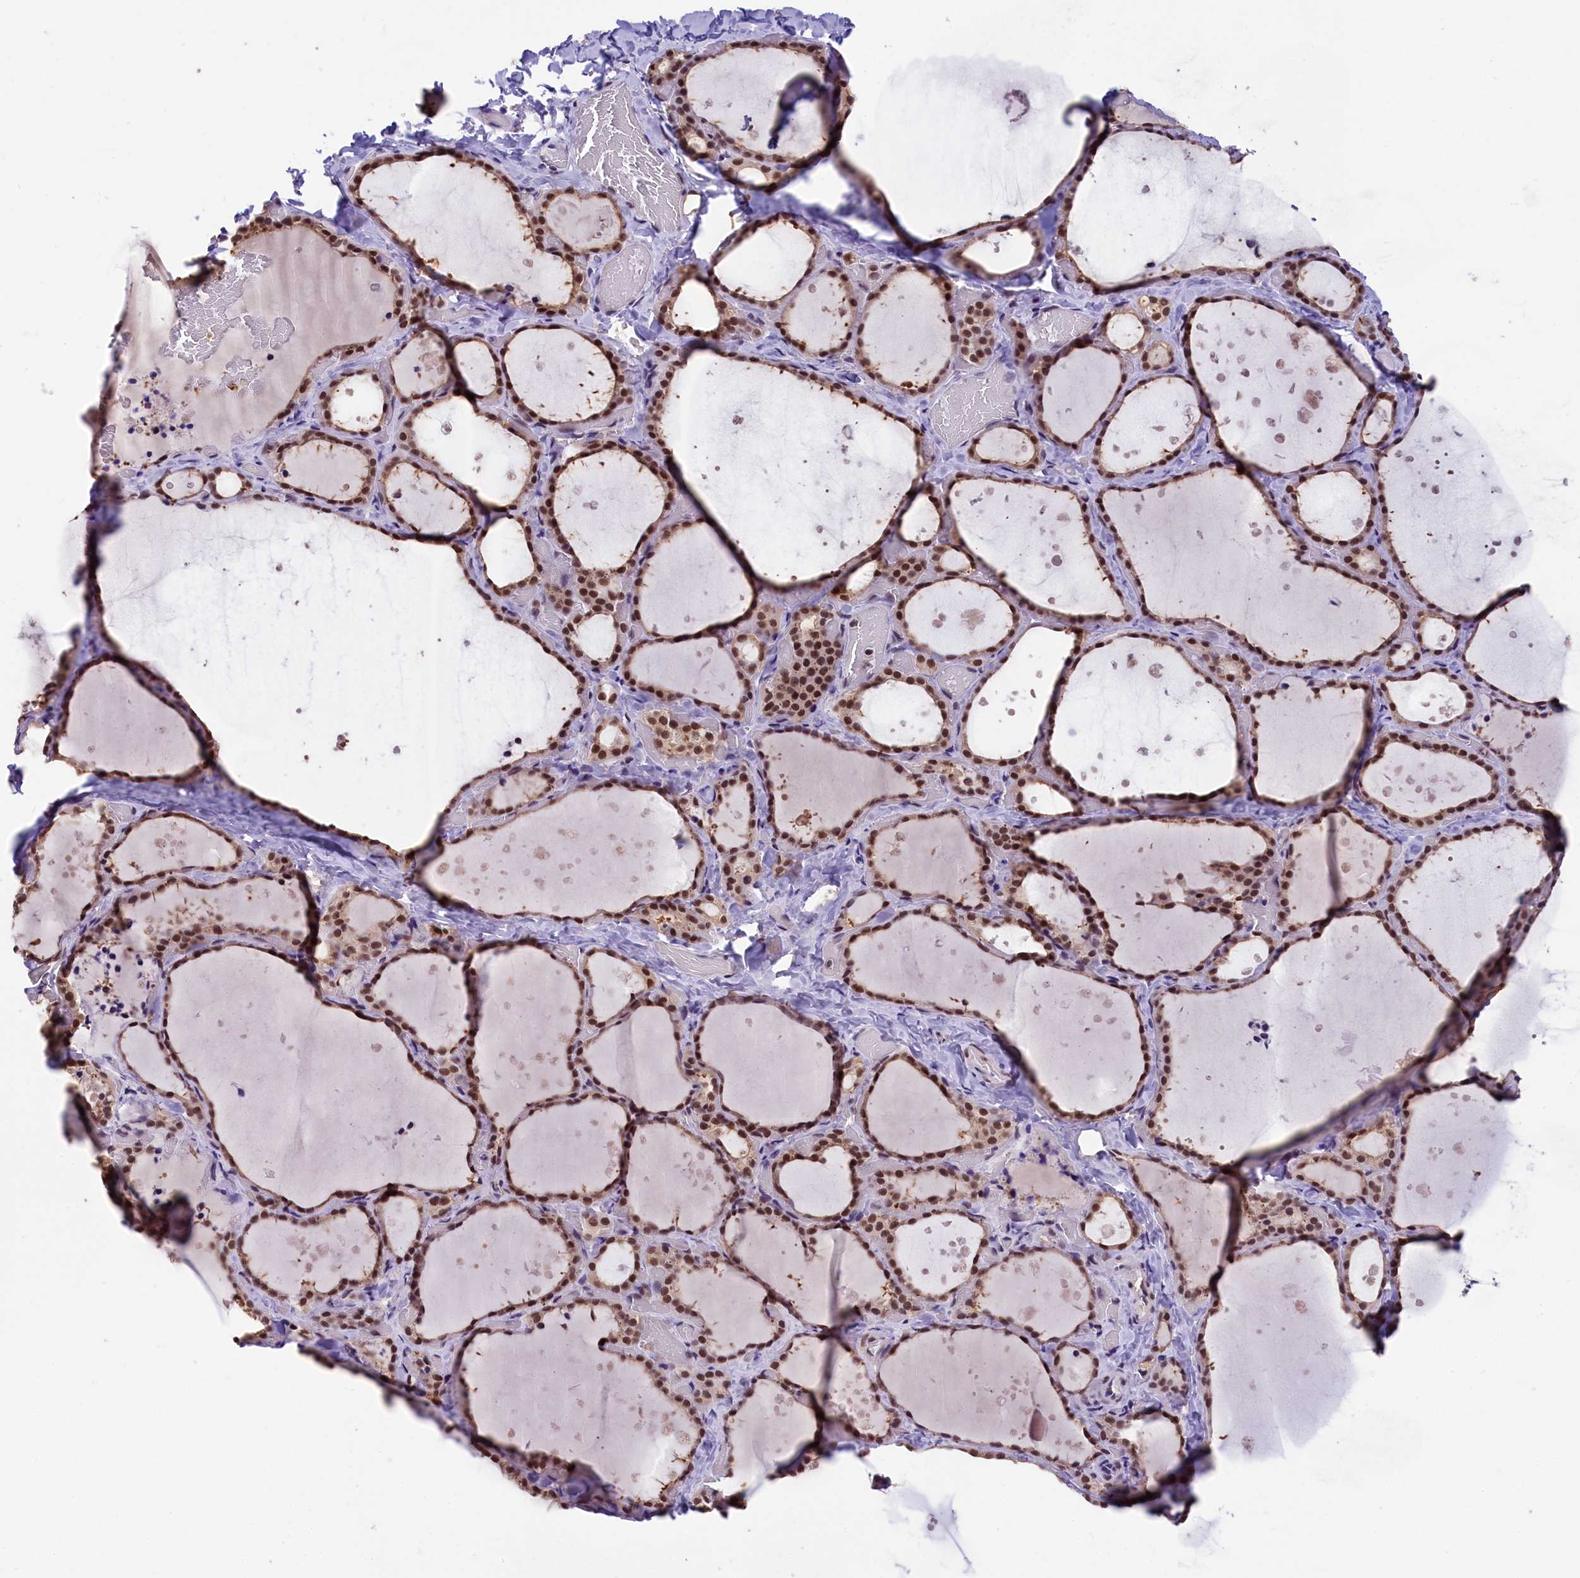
{"staining": {"intensity": "moderate", "quantity": ">75%", "location": "nuclear"}, "tissue": "thyroid gland", "cell_type": "Glandular cells", "image_type": "normal", "snomed": [{"axis": "morphology", "description": "Normal tissue, NOS"}, {"axis": "topography", "description": "Thyroid gland"}], "caption": "Normal thyroid gland displays moderate nuclear staining in approximately >75% of glandular cells, visualized by immunohistochemistry. (DAB (3,3'-diaminobenzidine) = brown stain, brightfield microscopy at high magnification).", "gene": "ZC3H4", "patient": {"sex": "female", "age": 44}}